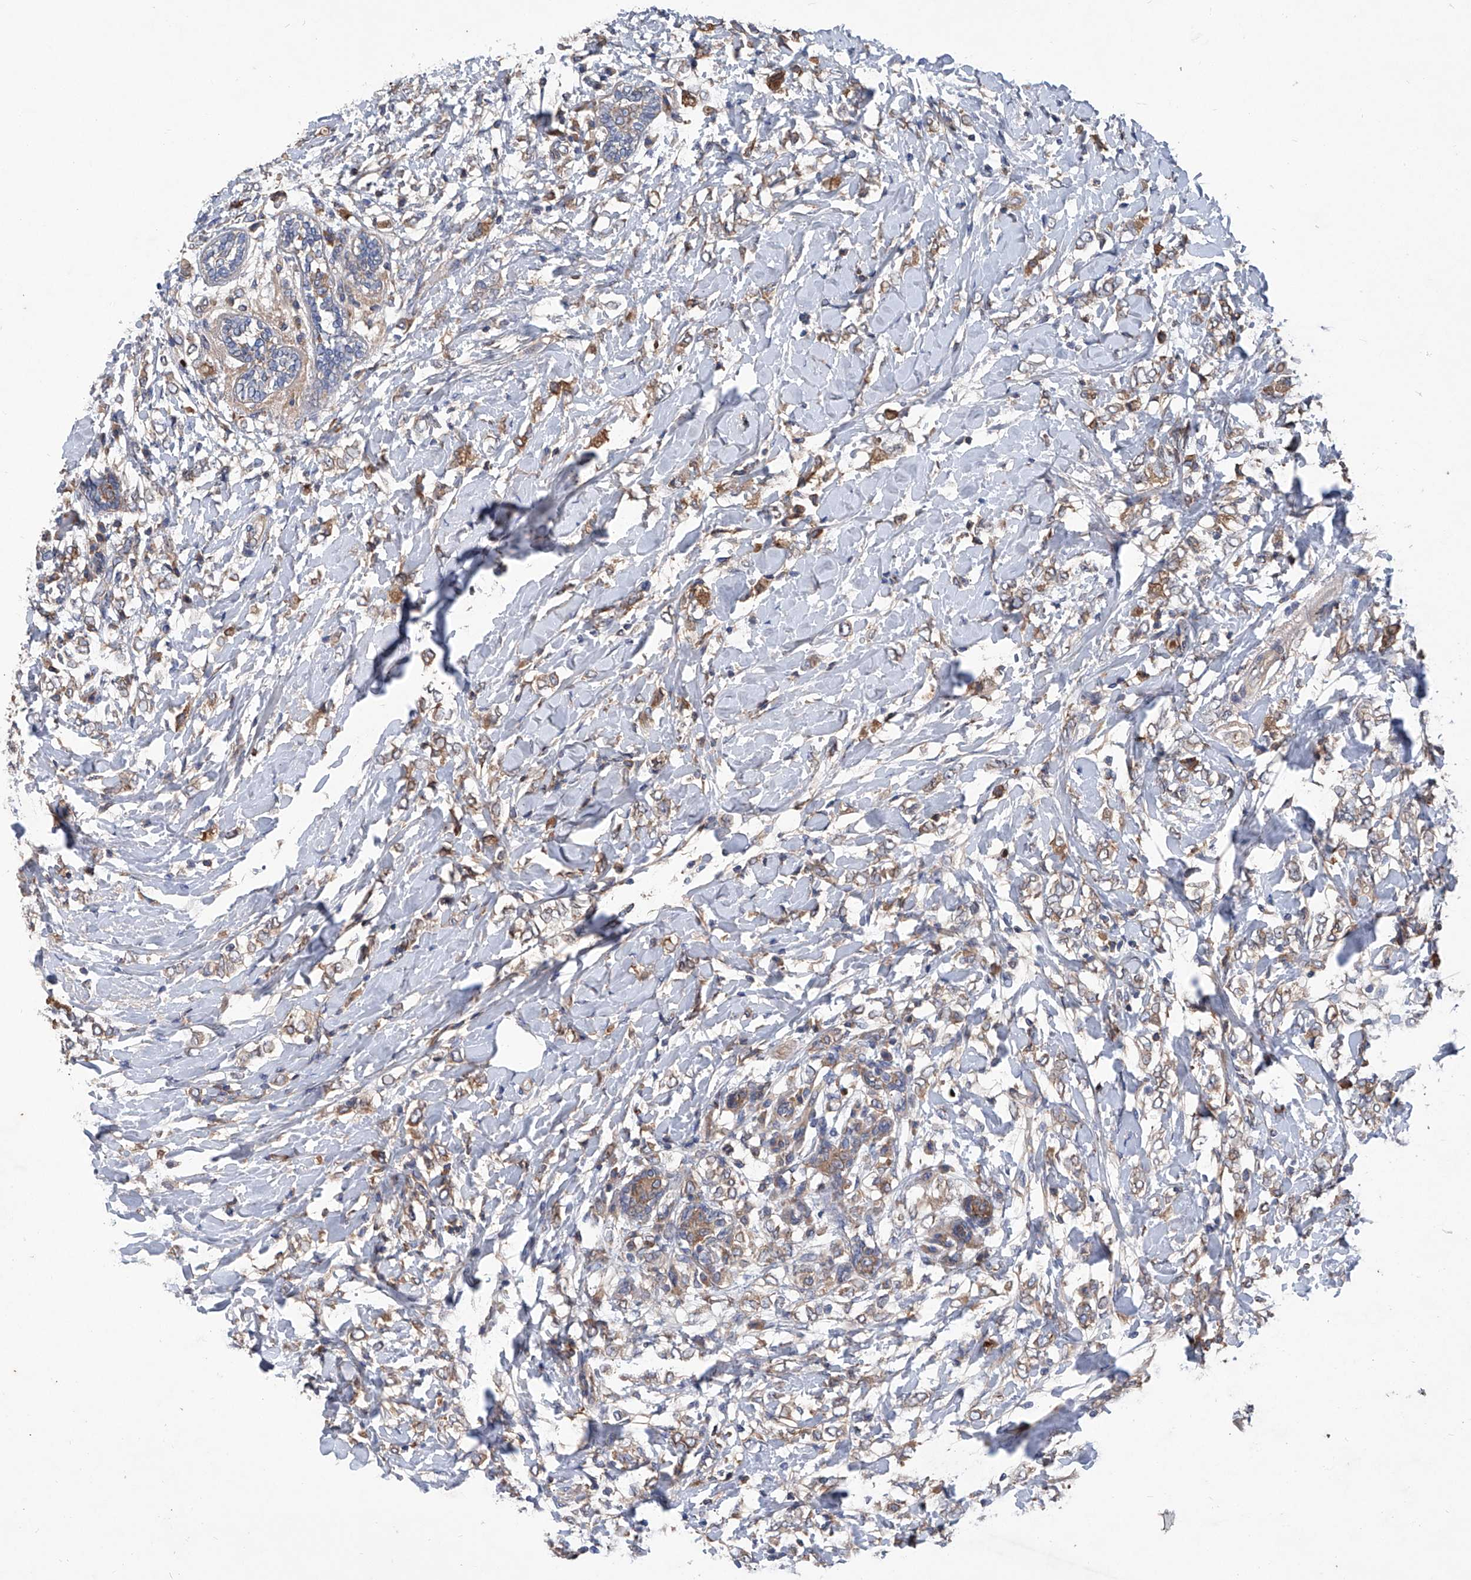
{"staining": {"intensity": "moderate", "quantity": ">75%", "location": "cytoplasmic/membranous"}, "tissue": "breast cancer", "cell_type": "Tumor cells", "image_type": "cancer", "snomed": [{"axis": "morphology", "description": "Normal tissue, NOS"}, {"axis": "morphology", "description": "Lobular carcinoma"}, {"axis": "topography", "description": "Breast"}], "caption": "Protein staining exhibits moderate cytoplasmic/membranous staining in about >75% of tumor cells in breast lobular carcinoma.", "gene": "ASCC3", "patient": {"sex": "female", "age": 47}}